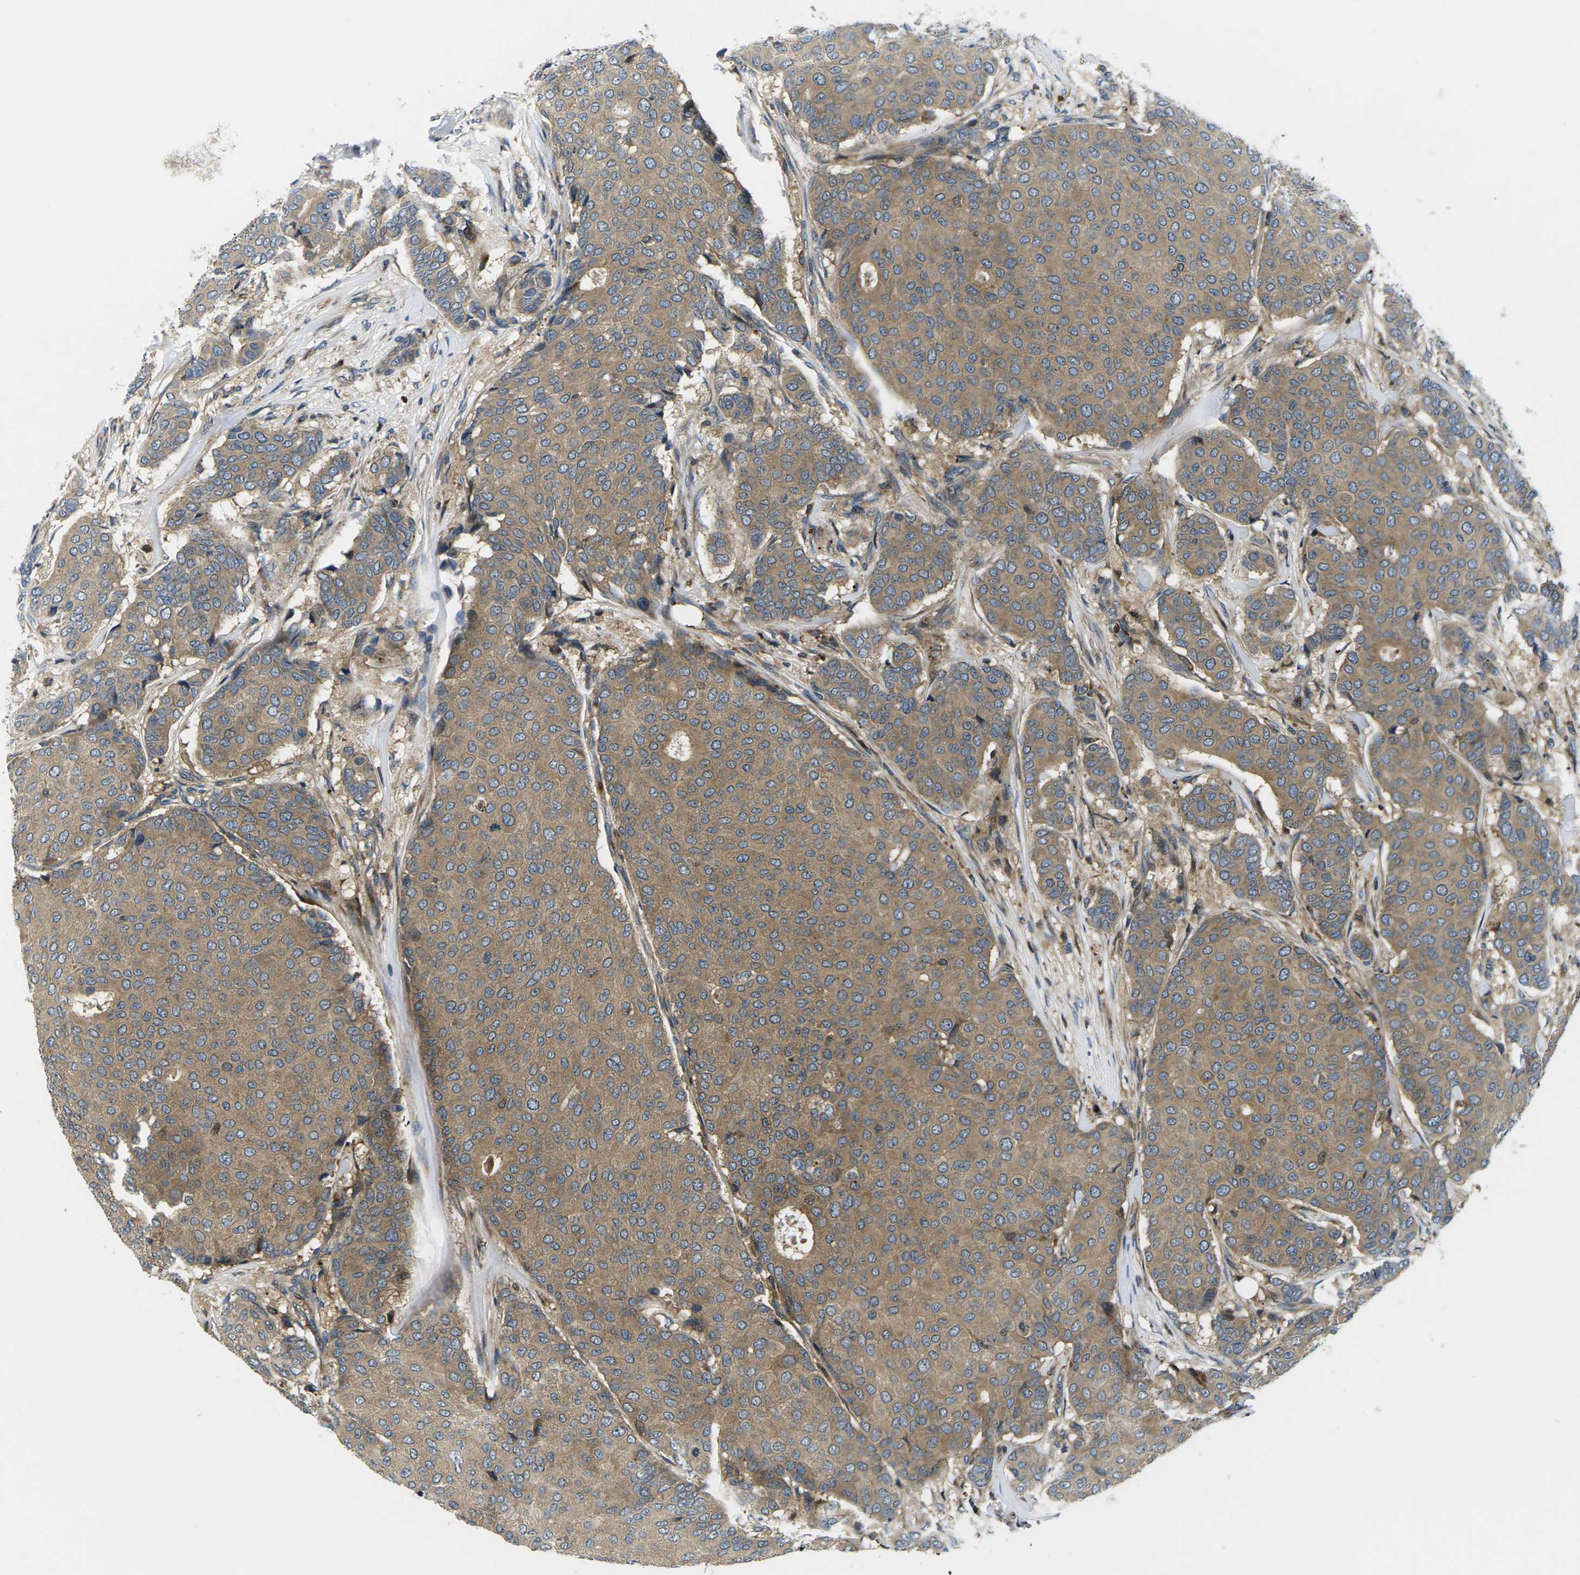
{"staining": {"intensity": "moderate", "quantity": ">75%", "location": "cytoplasmic/membranous"}, "tissue": "breast cancer", "cell_type": "Tumor cells", "image_type": "cancer", "snomed": [{"axis": "morphology", "description": "Duct carcinoma"}, {"axis": "topography", "description": "Breast"}], "caption": "Immunohistochemical staining of human invasive ductal carcinoma (breast) displays moderate cytoplasmic/membranous protein expression in about >75% of tumor cells.", "gene": "PLCE1", "patient": {"sex": "female", "age": 75}}